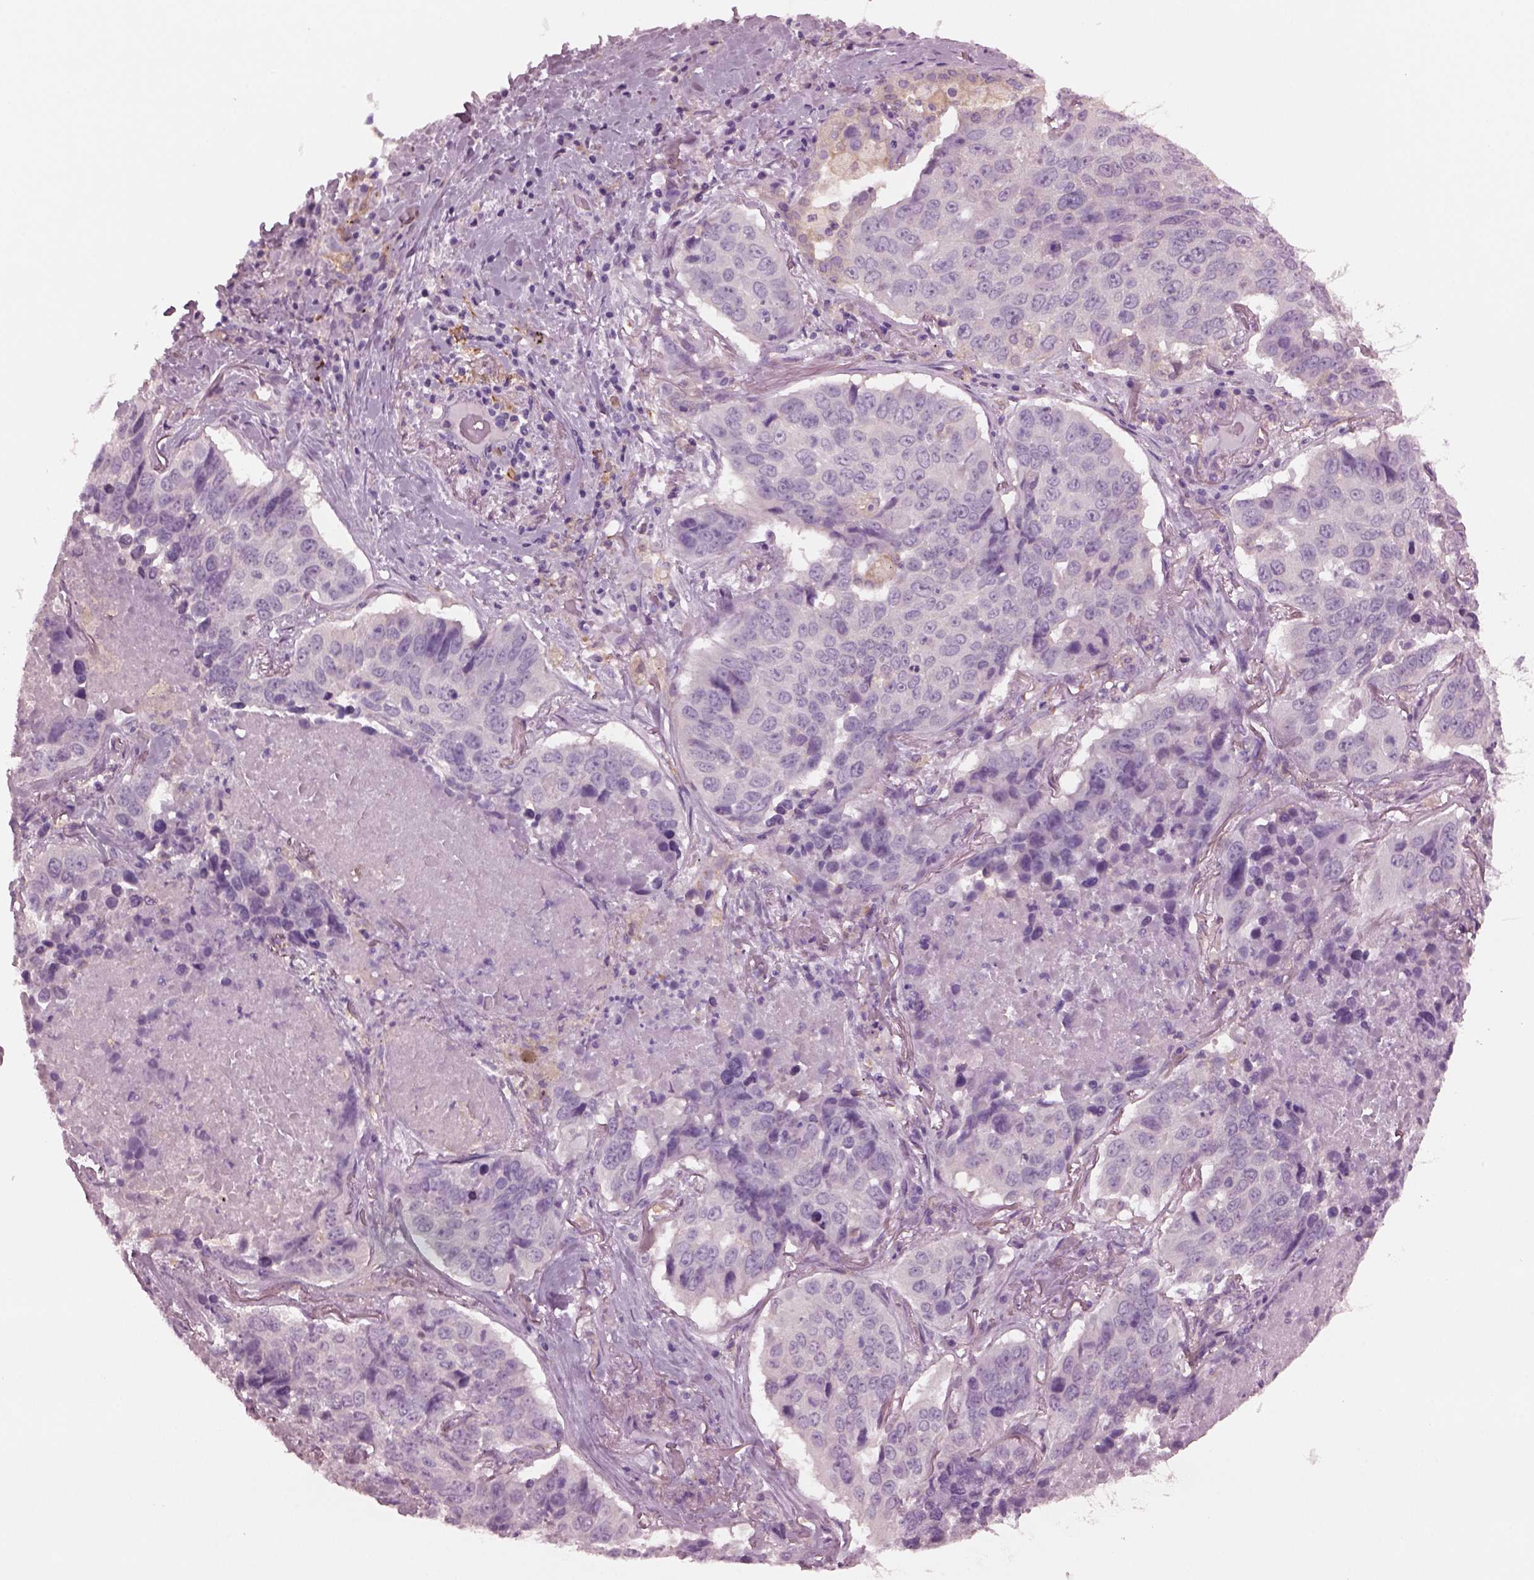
{"staining": {"intensity": "negative", "quantity": "none", "location": "none"}, "tissue": "lung cancer", "cell_type": "Tumor cells", "image_type": "cancer", "snomed": [{"axis": "morphology", "description": "Normal tissue, NOS"}, {"axis": "morphology", "description": "Squamous cell carcinoma, NOS"}, {"axis": "topography", "description": "Bronchus"}, {"axis": "topography", "description": "Lung"}], "caption": "High power microscopy micrograph of an immunohistochemistry (IHC) micrograph of squamous cell carcinoma (lung), revealing no significant positivity in tumor cells.", "gene": "SHTN1", "patient": {"sex": "male", "age": 64}}